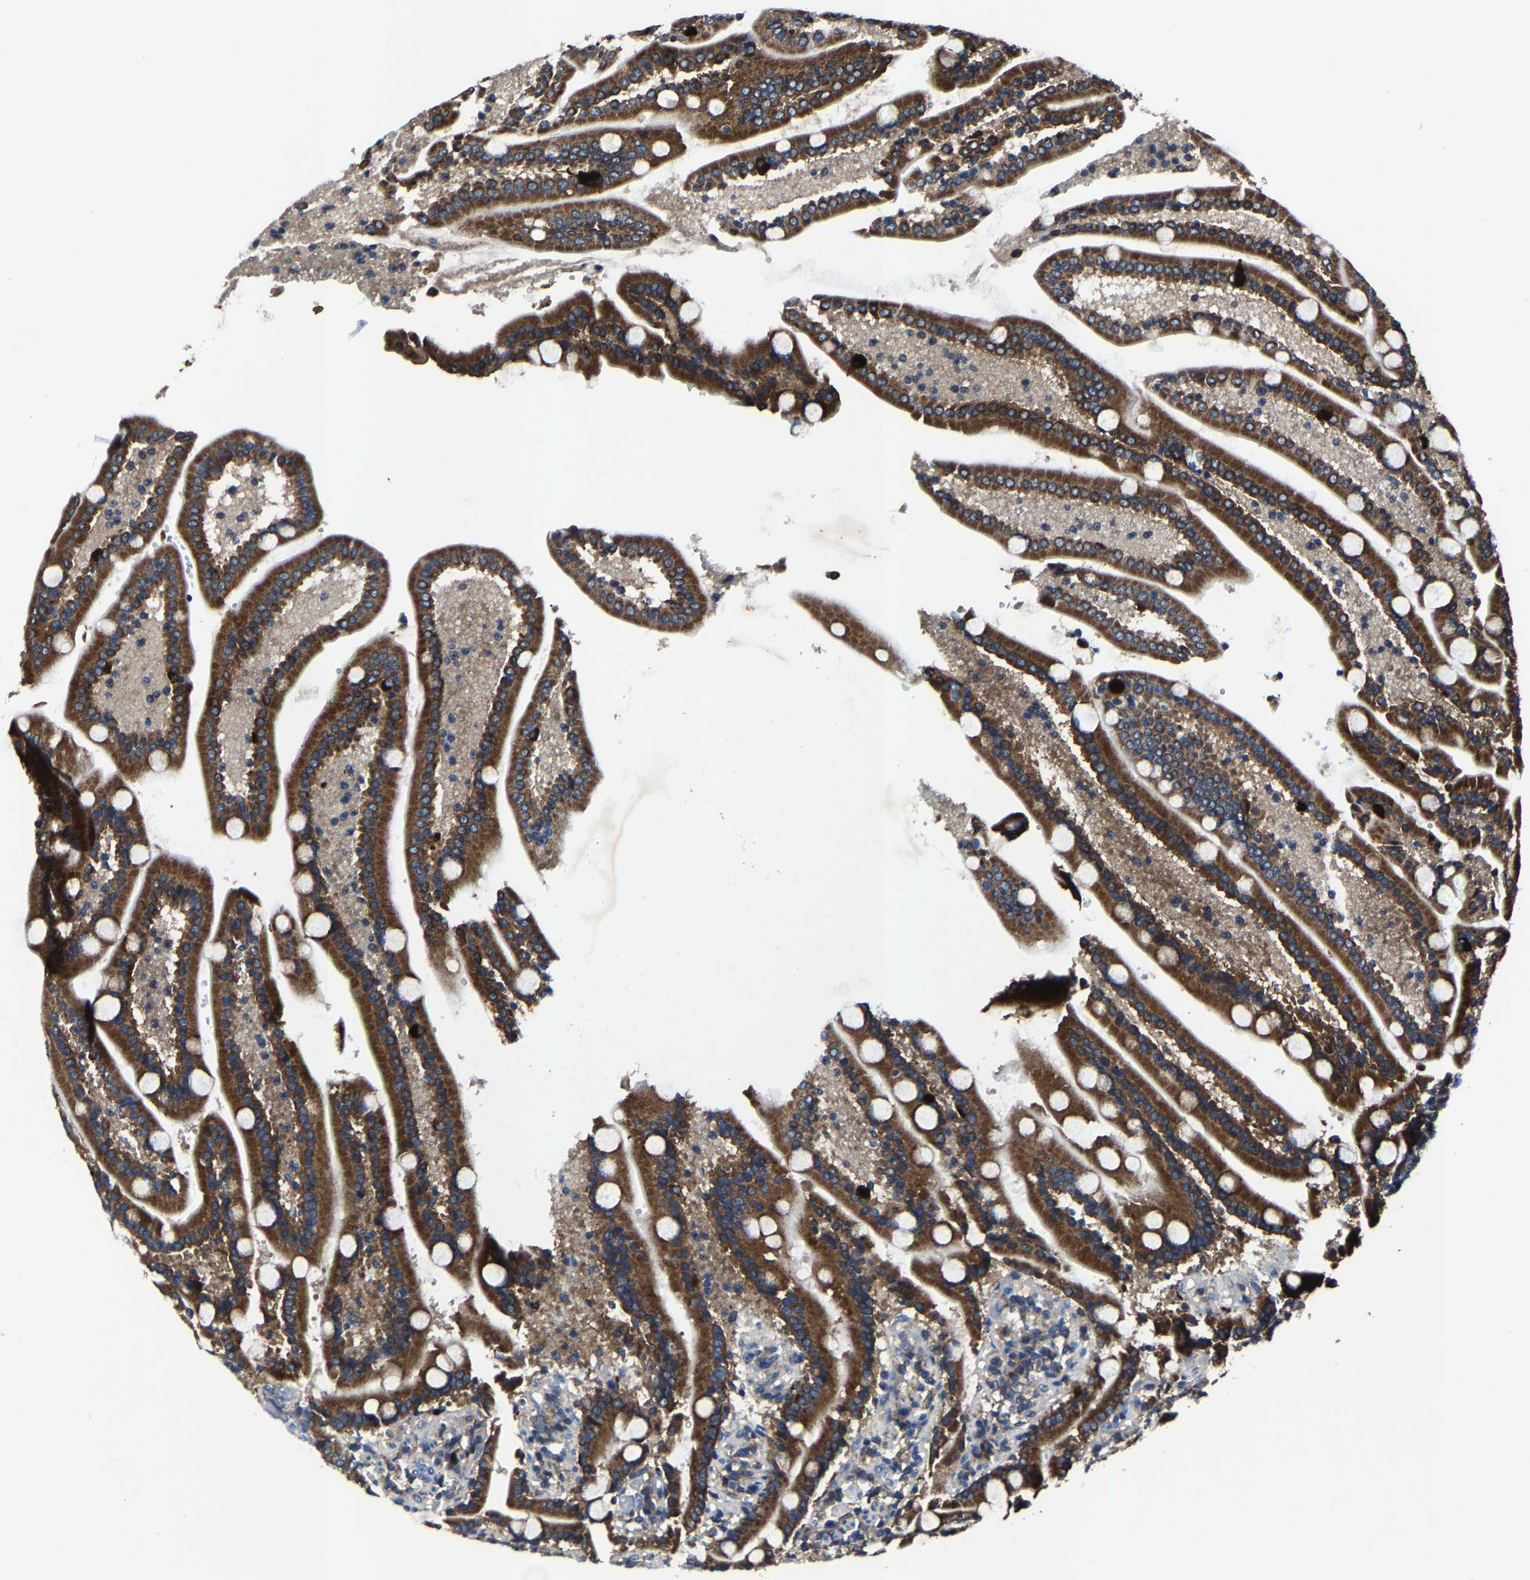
{"staining": {"intensity": "strong", "quantity": ">75%", "location": "cytoplasmic/membranous"}, "tissue": "duodenum", "cell_type": "Glandular cells", "image_type": "normal", "snomed": [{"axis": "morphology", "description": "Normal tissue, NOS"}, {"axis": "topography", "description": "Duodenum"}], "caption": "Duodenum stained with DAB (3,3'-diaminobenzidine) IHC displays high levels of strong cytoplasmic/membranous expression in about >75% of glandular cells.", "gene": "KIAA1958", "patient": {"sex": "male", "age": 54}}